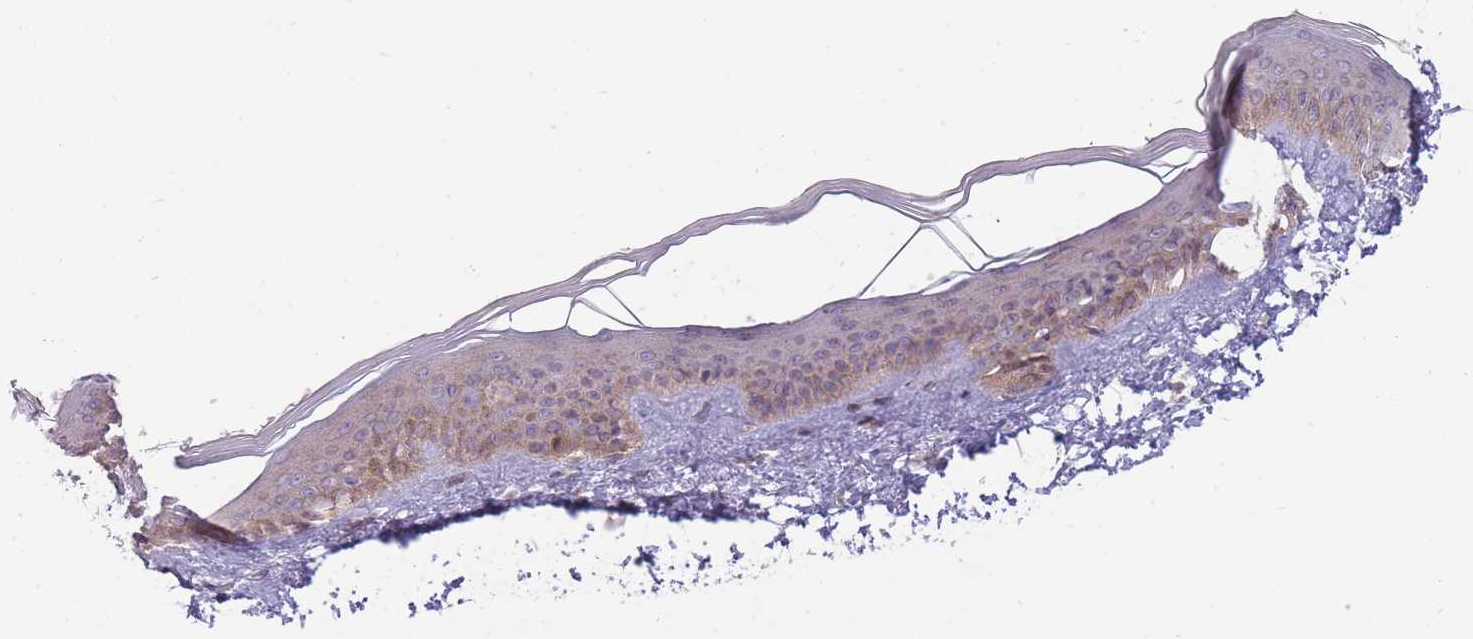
{"staining": {"intensity": "weak", "quantity": ">75%", "location": "cytoplasmic/membranous"}, "tissue": "skin", "cell_type": "Fibroblasts", "image_type": "normal", "snomed": [{"axis": "morphology", "description": "Normal tissue, NOS"}, {"axis": "topography", "description": "Skin"}], "caption": "Immunohistochemical staining of normal human skin exhibits >75% levels of weak cytoplasmic/membranous protein staining in approximately >75% of fibroblasts.", "gene": "RIC8A", "patient": {"sex": "female", "age": 58}}